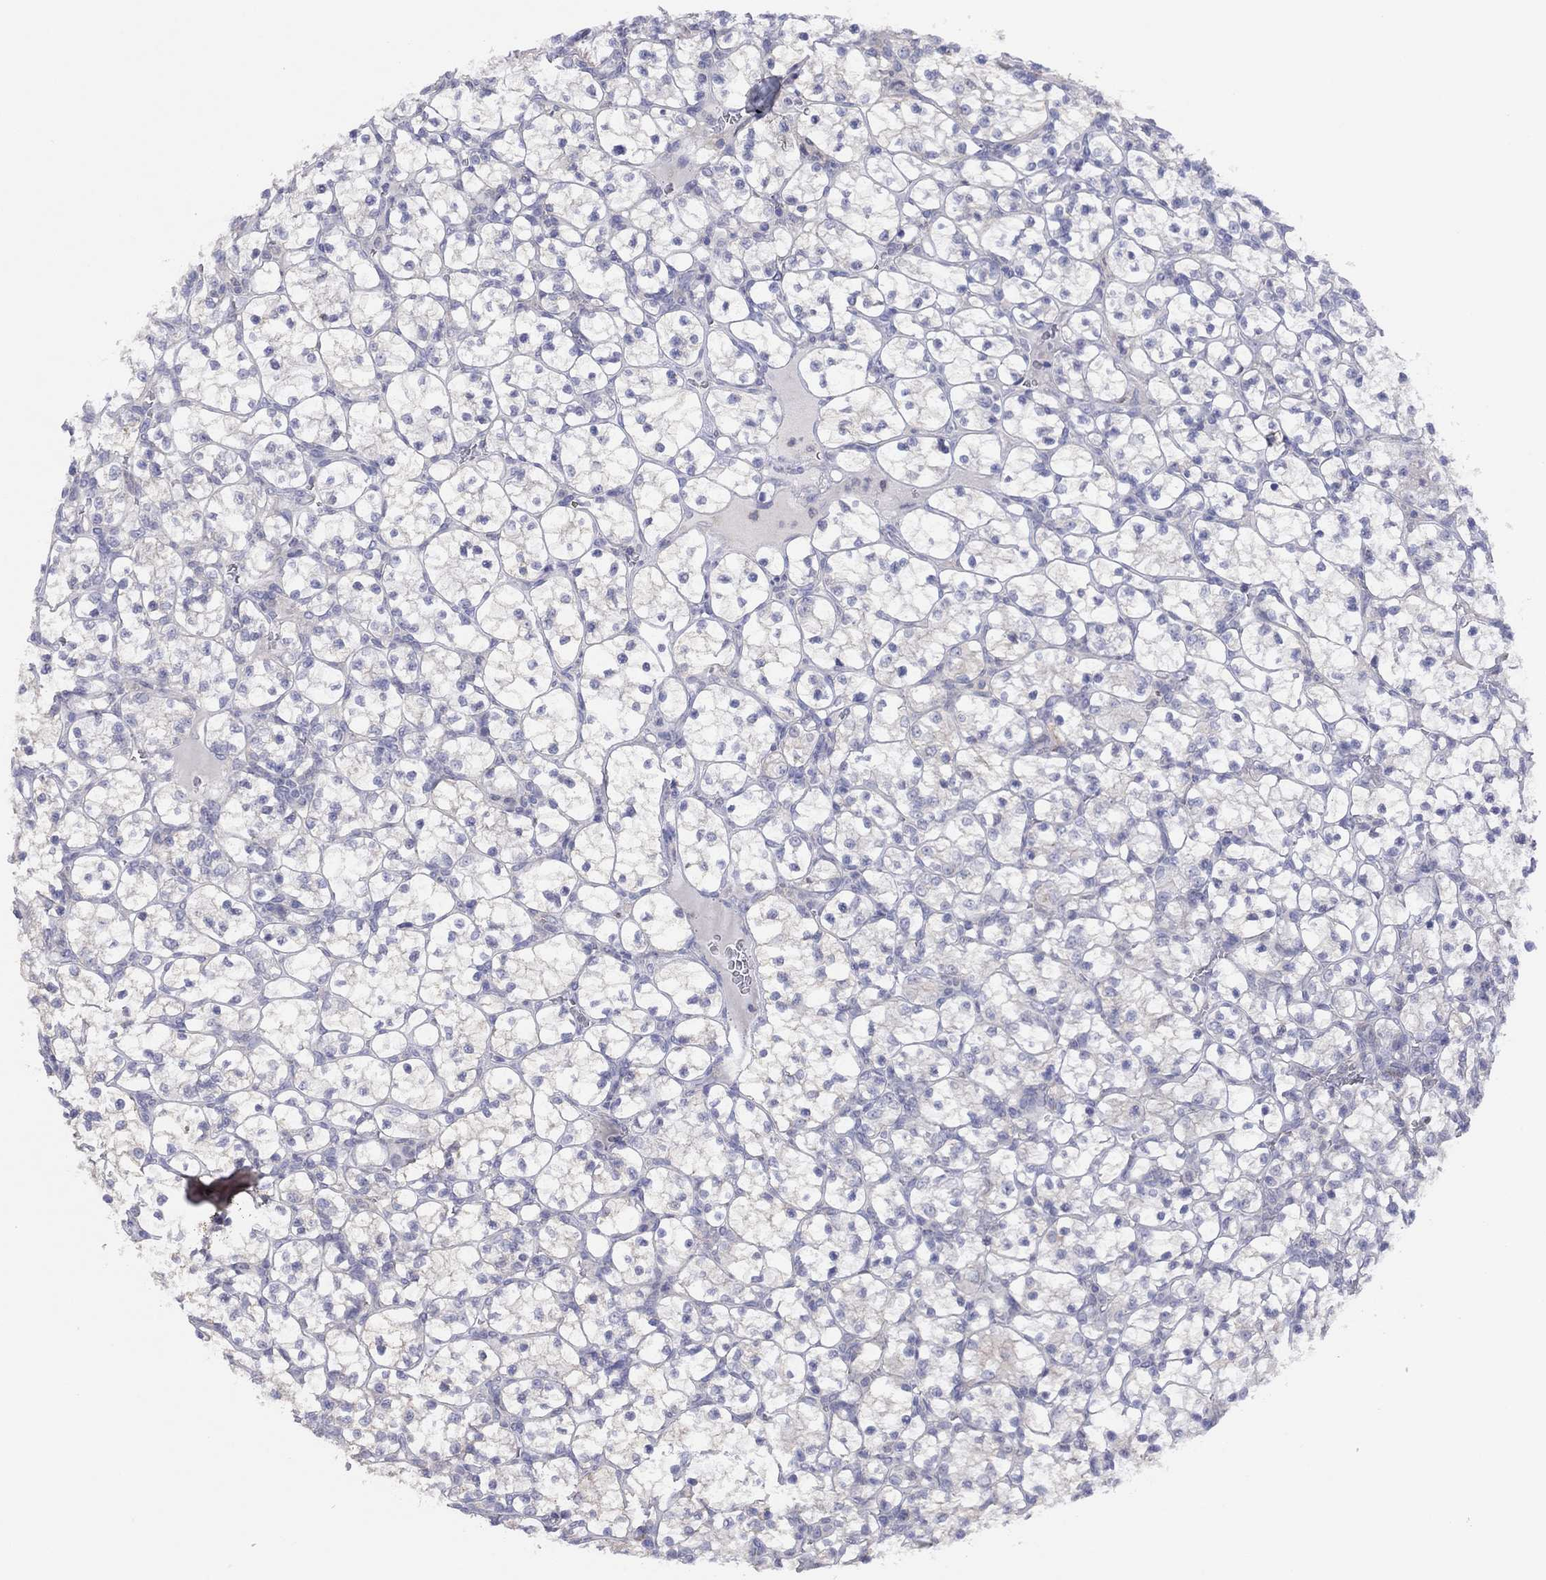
{"staining": {"intensity": "negative", "quantity": "none", "location": "none"}, "tissue": "renal cancer", "cell_type": "Tumor cells", "image_type": "cancer", "snomed": [{"axis": "morphology", "description": "Adenocarcinoma, NOS"}, {"axis": "topography", "description": "Kidney"}], "caption": "The histopathology image reveals no staining of tumor cells in adenocarcinoma (renal).", "gene": "CYP2B6", "patient": {"sex": "female", "age": 89}}